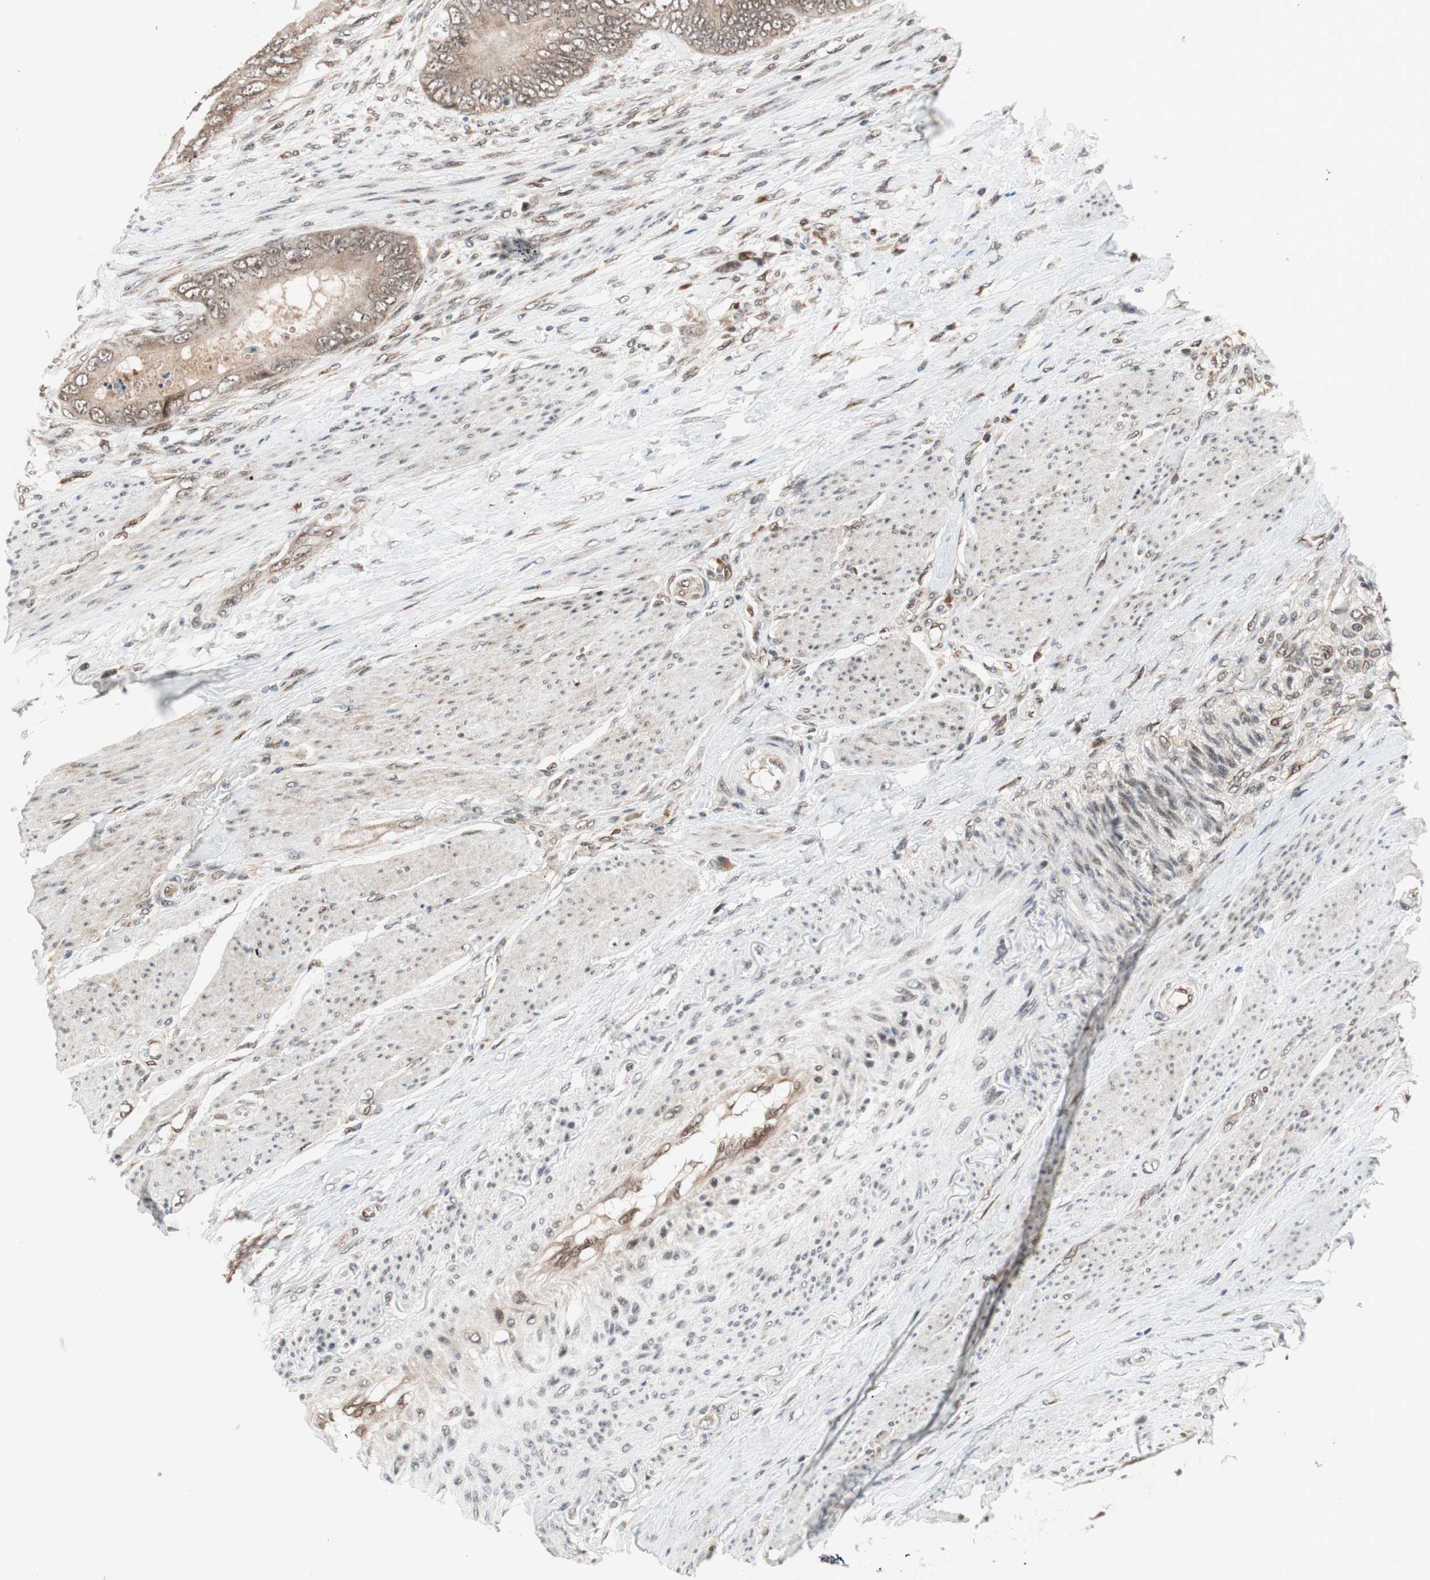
{"staining": {"intensity": "moderate", "quantity": ">75%", "location": "cytoplasmic/membranous"}, "tissue": "colorectal cancer", "cell_type": "Tumor cells", "image_type": "cancer", "snomed": [{"axis": "morphology", "description": "Adenocarcinoma, NOS"}, {"axis": "topography", "description": "Rectum"}], "caption": "Immunohistochemistry histopathology image of neoplastic tissue: colorectal cancer stained using IHC reveals medium levels of moderate protein expression localized specifically in the cytoplasmic/membranous of tumor cells, appearing as a cytoplasmic/membranous brown color.", "gene": "TCF12", "patient": {"sex": "female", "age": 77}}